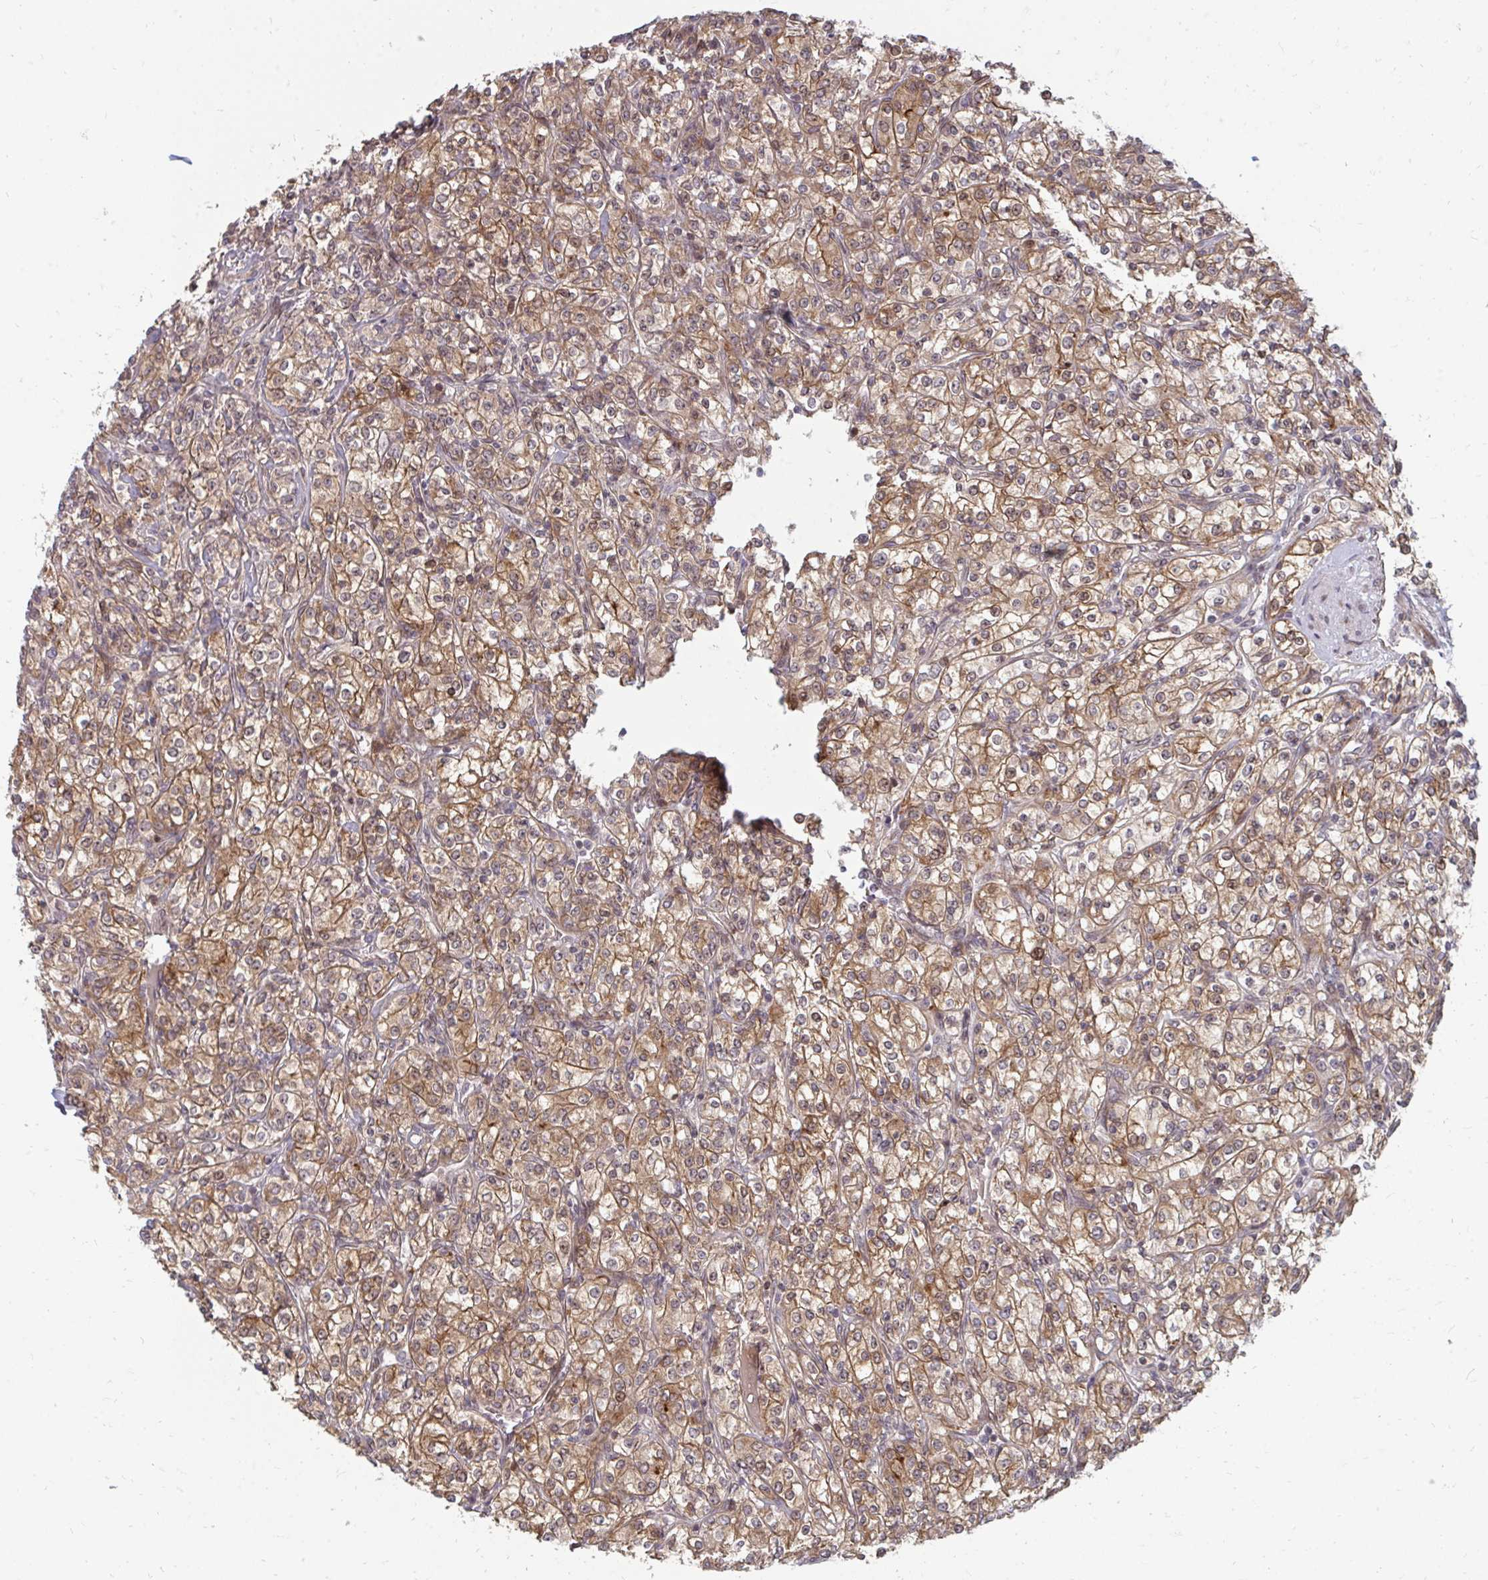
{"staining": {"intensity": "moderate", "quantity": ">75%", "location": "cytoplasmic/membranous"}, "tissue": "renal cancer", "cell_type": "Tumor cells", "image_type": "cancer", "snomed": [{"axis": "morphology", "description": "Adenocarcinoma, NOS"}, {"axis": "topography", "description": "Kidney"}], "caption": "Adenocarcinoma (renal) stained for a protein (brown) exhibits moderate cytoplasmic/membranous positive expression in approximately >75% of tumor cells.", "gene": "ZNF285", "patient": {"sex": "male", "age": 77}}